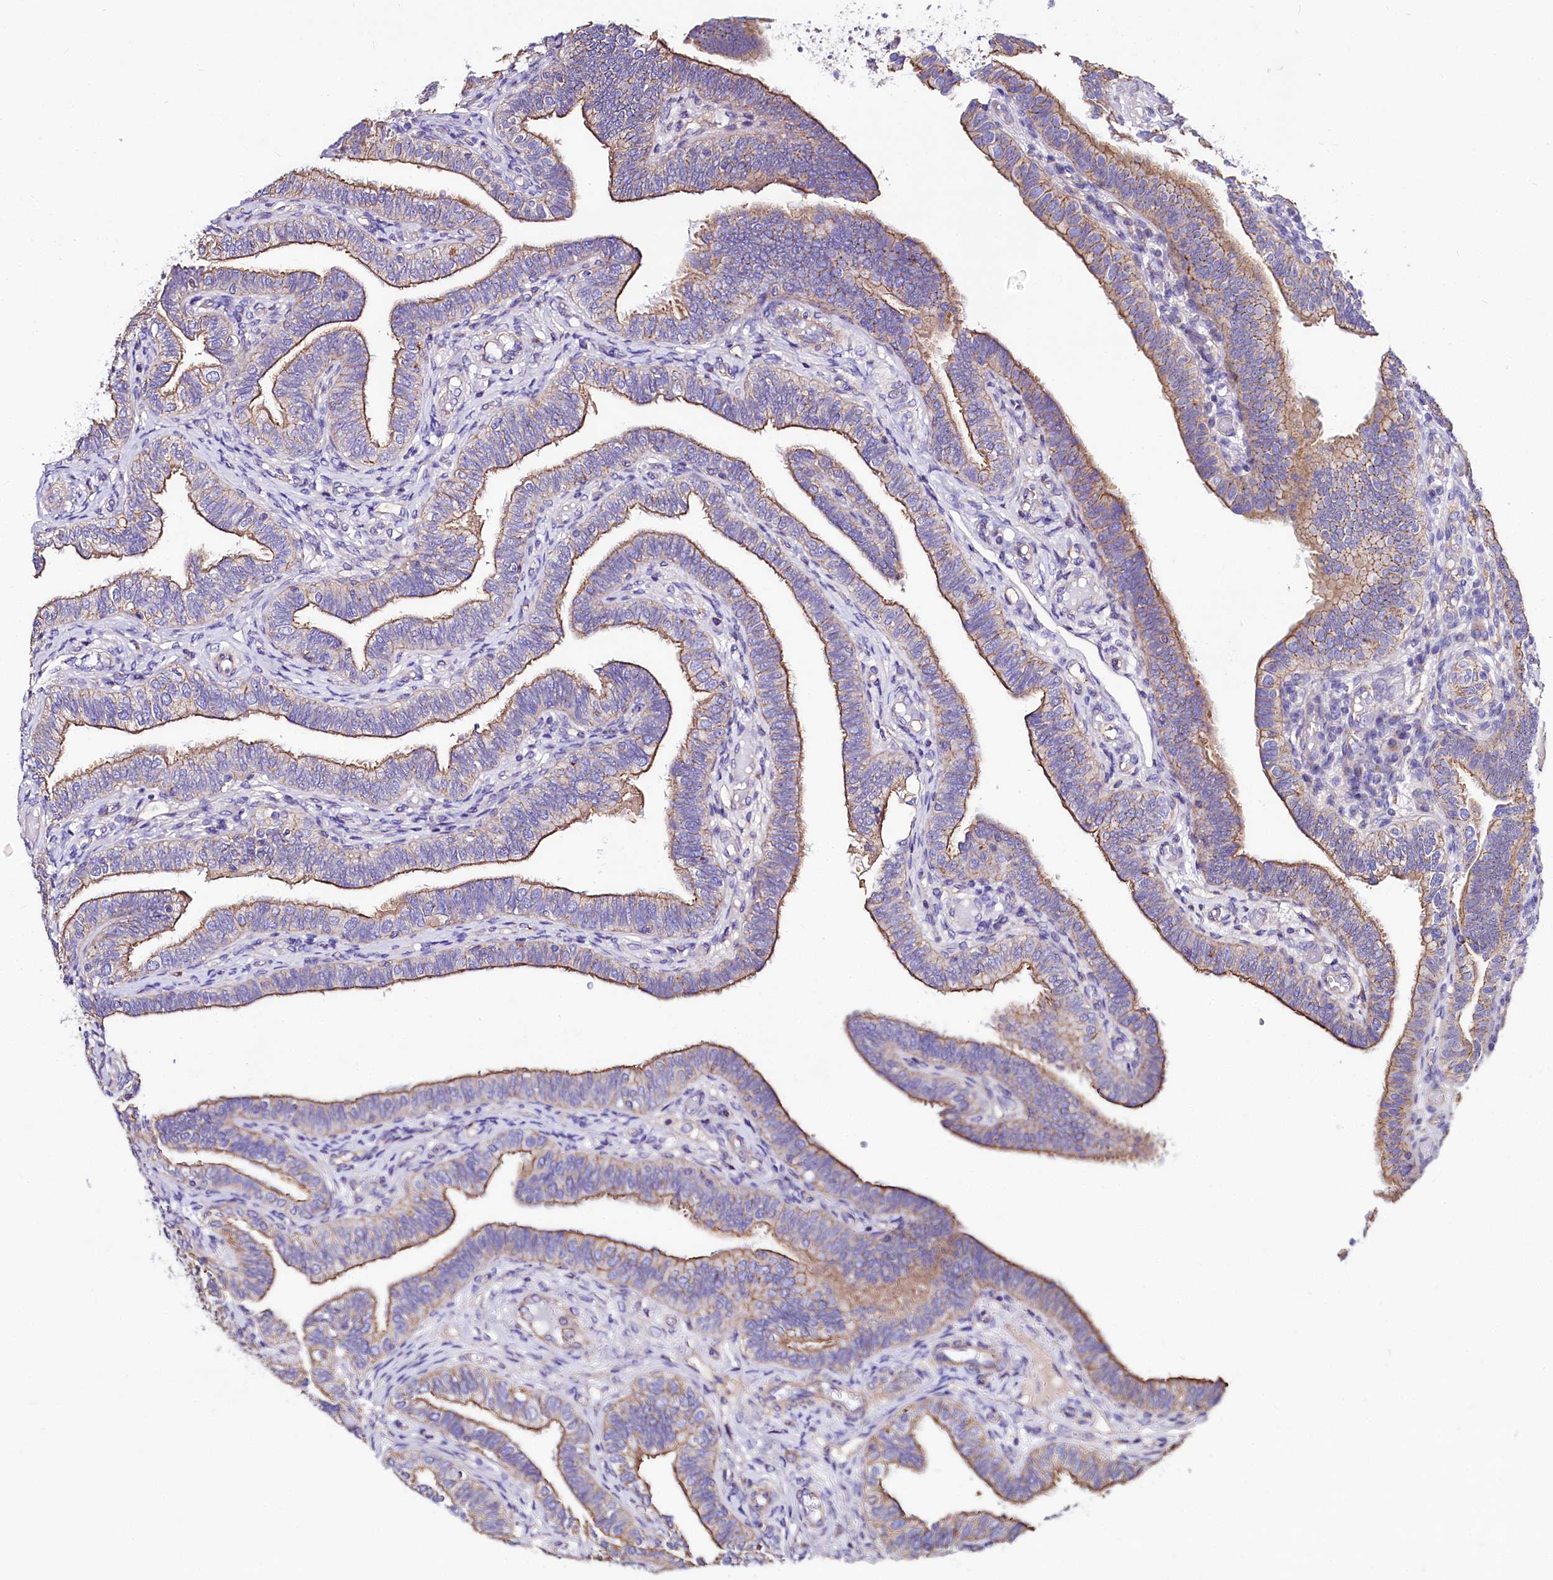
{"staining": {"intensity": "moderate", "quantity": ">75%", "location": "cytoplasmic/membranous"}, "tissue": "fallopian tube", "cell_type": "Glandular cells", "image_type": "normal", "snomed": [{"axis": "morphology", "description": "Normal tissue, NOS"}, {"axis": "topography", "description": "Fallopian tube"}], "caption": "This photomicrograph exhibits immunohistochemistry staining of normal human fallopian tube, with medium moderate cytoplasmic/membranous positivity in about >75% of glandular cells.", "gene": "FCHSD2", "patient": {"sex": "female", "age": 39}}